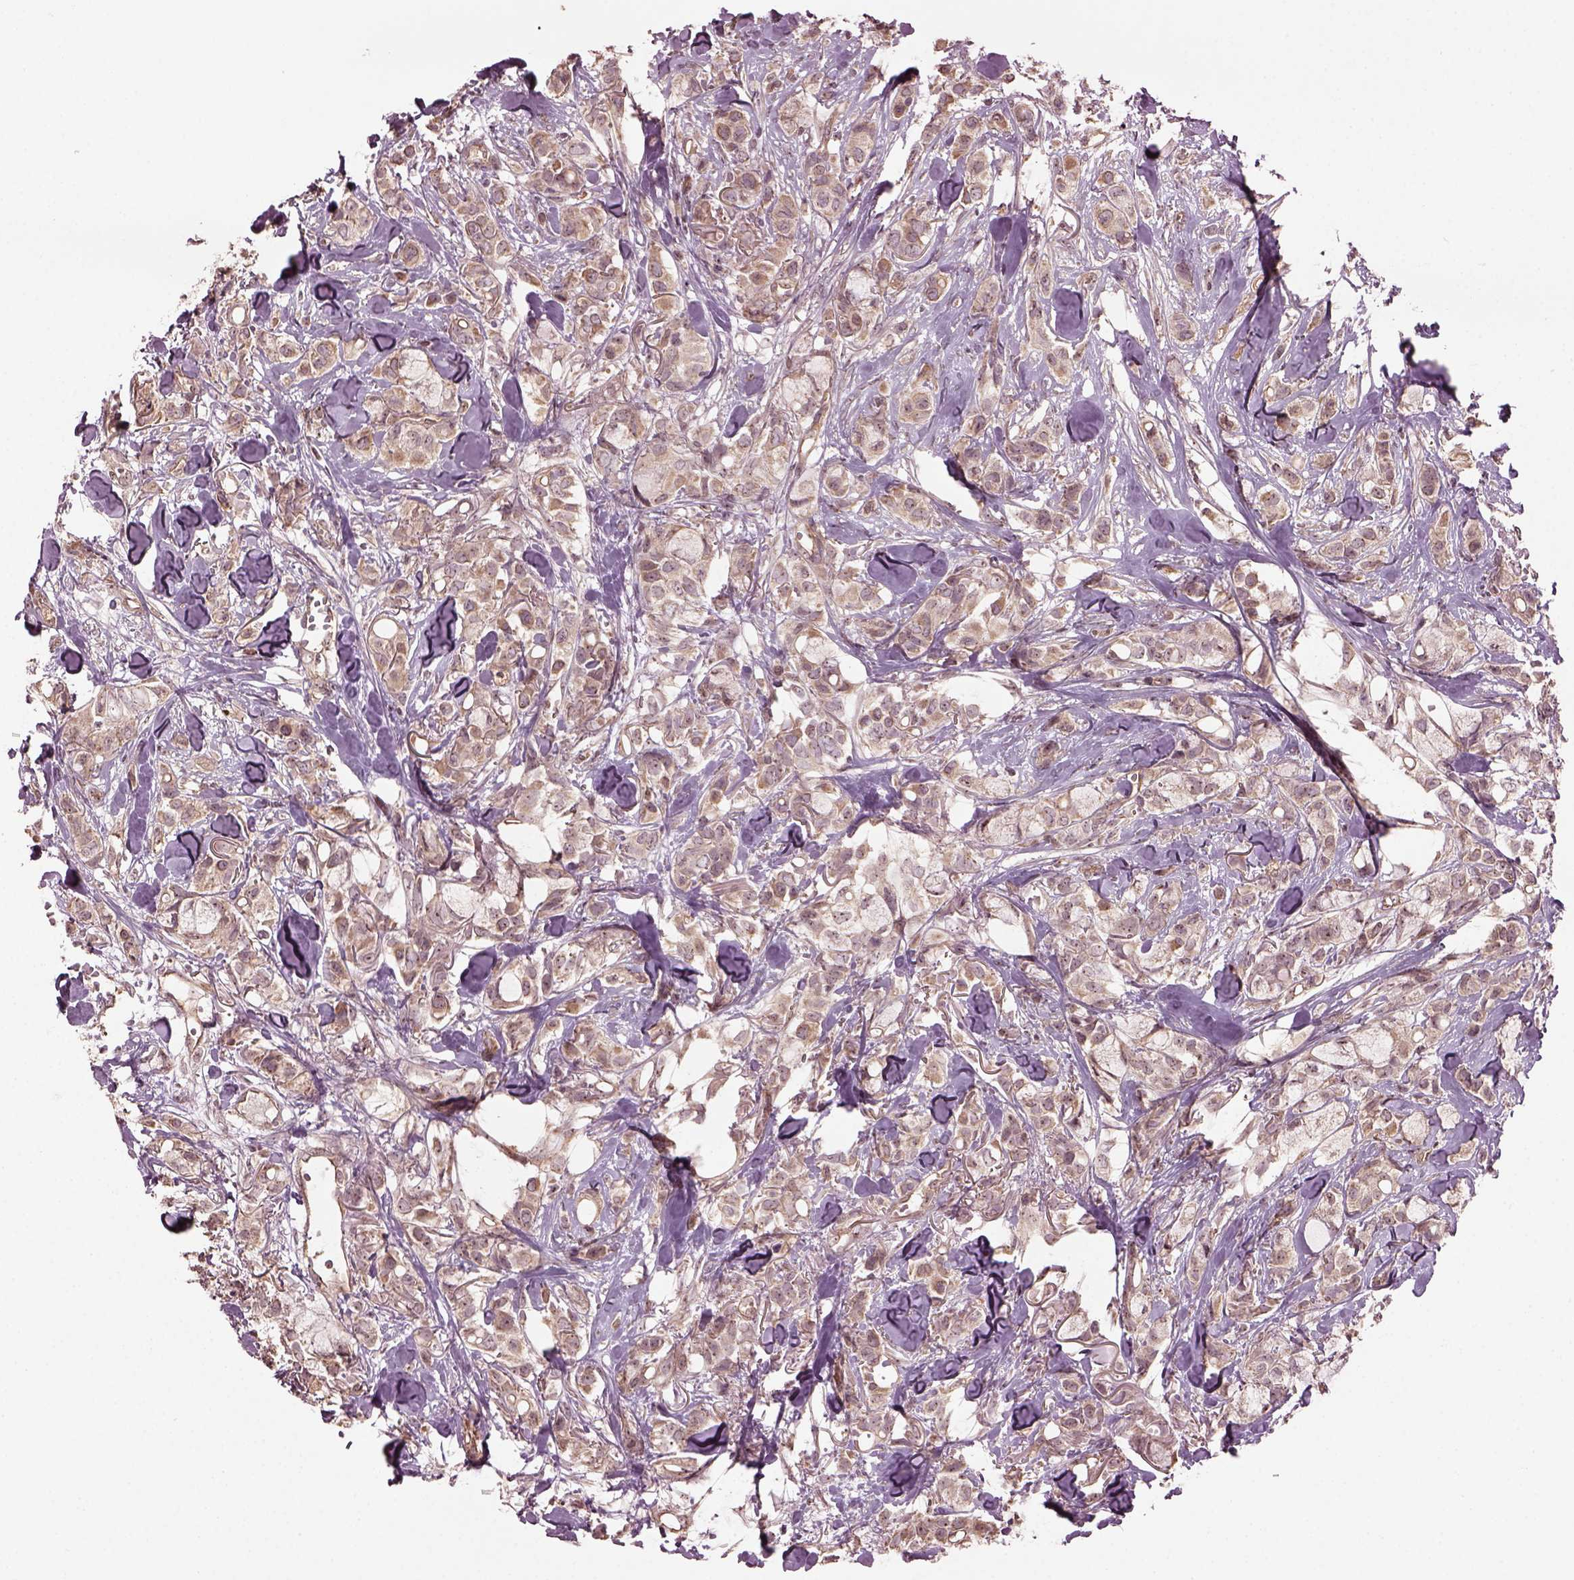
{"staining": {"intensity": "weak", "quantity": "25%-75%", "location": "cytoplasmic/membranous,nuclear"}, "tissue": "breast cancer", "cell_type": "Tumor cells", "image_type": "cancer", "snomed": [{"axis": "morphology", "description": "Duct carcinoma"}, {"axis": "topography", "description": "Breast"}], "caption": "Immunohistochemistry of breast cancer (invasive ductal carcinoma) demonstrates low levels of weak cytoplasmic/membranous and nuclear positivity in about 25%-75% of tumor cells. The protein of interest is shown in brown color, while the nuclei are stained blue.", "gene": "GNRH1", "patient": {"sex": "female", "age": 85}}